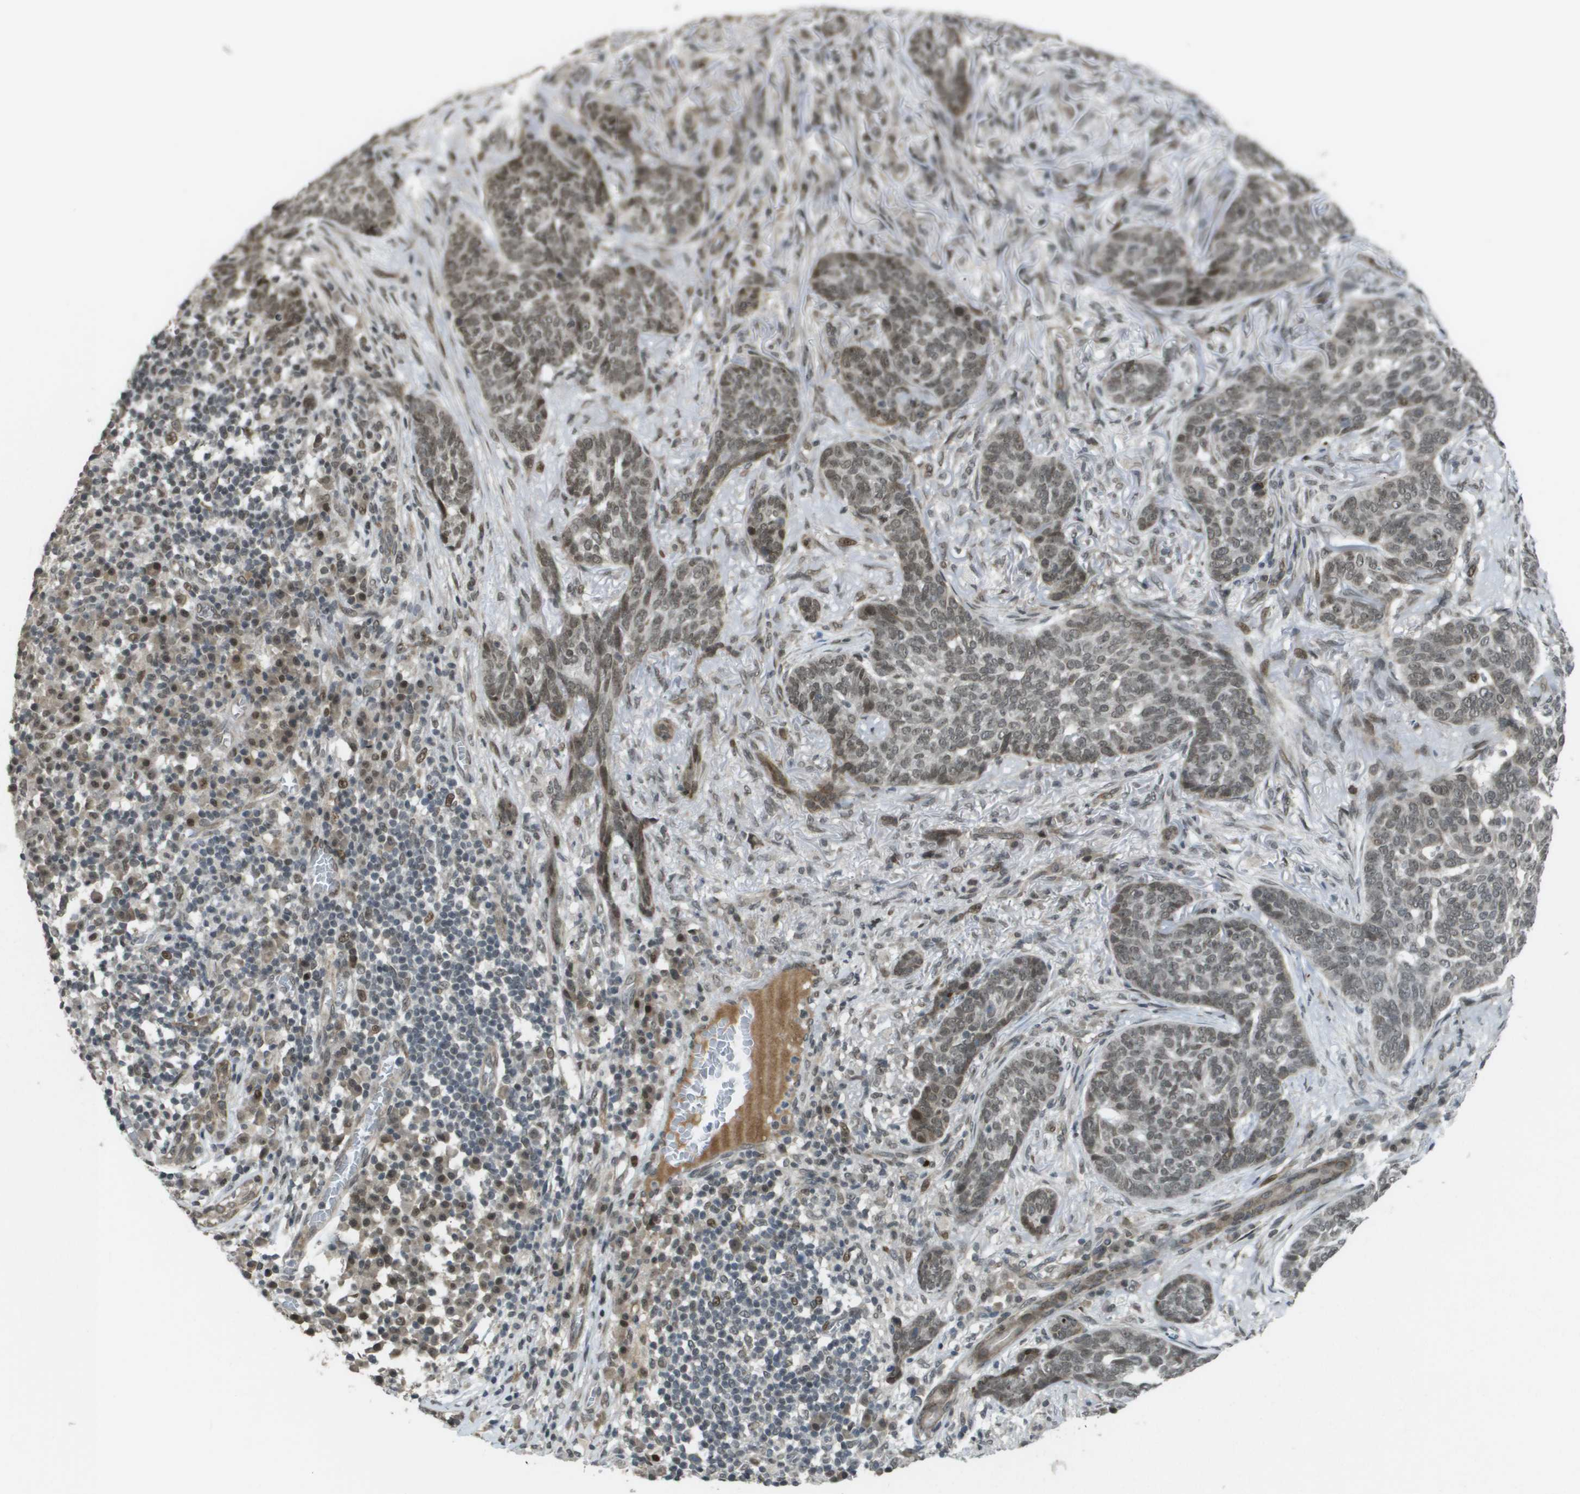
{"staining": {"intensity": "weak", "quantity": ">75%", "location": "nuclear"}, "tissue": "skin cancer", "cell_type": "Tumor cells", "image_type": "cancer", "snomed": [{"axis": "morphology", "description": "Basal cell carcinoma"}, {"axis": "topography", "description": "Skin"}], "caption": "Immunohistochemical staining of skin basal cell carcinoma displays low levels of weak nuclear protein staining in about >75% of tumor cells.", "gene": "KAT5", "patient": {"sex": "male", "age": 85}}